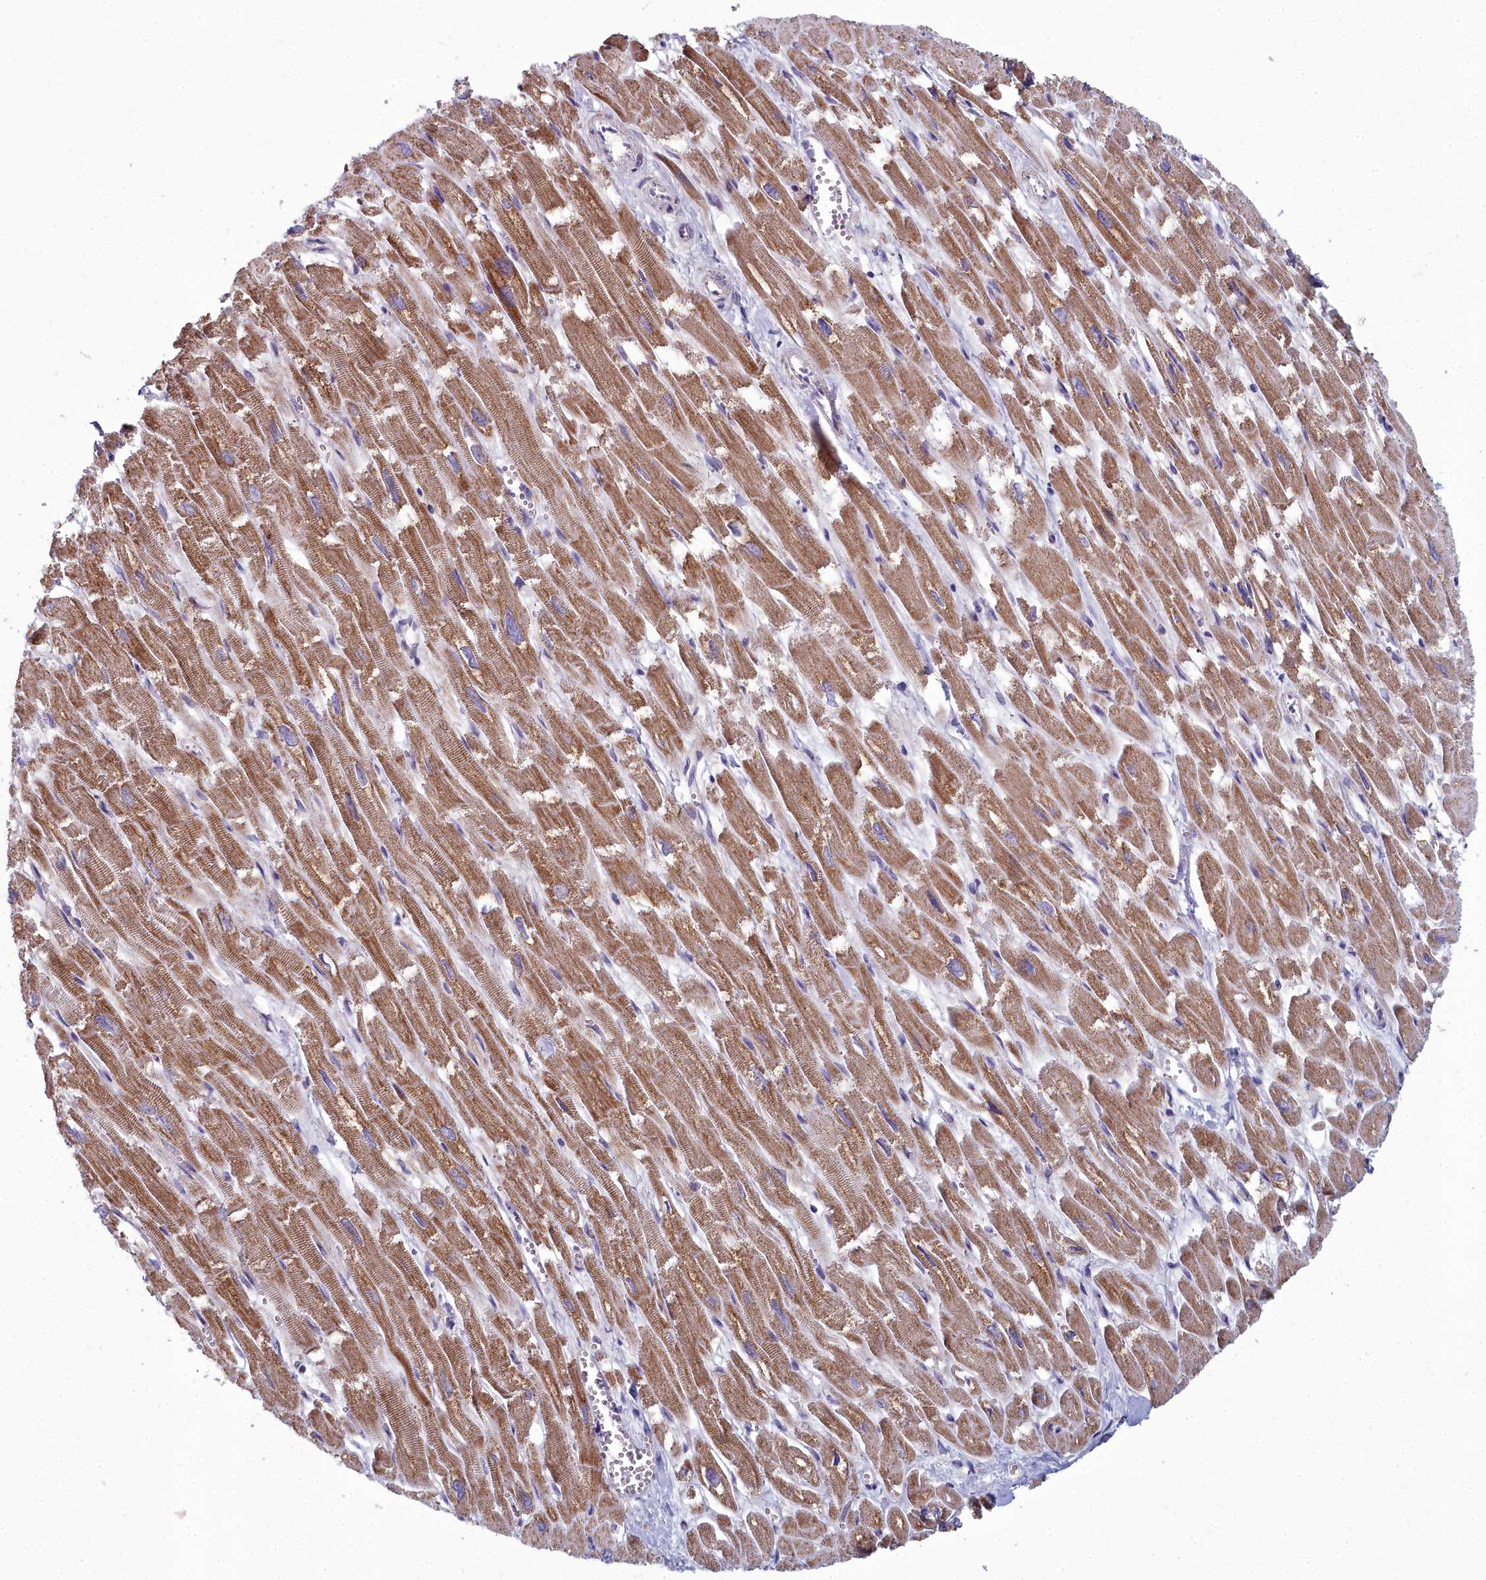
{"staining": {"intensity": "strong", "quantity": ">75%", "location": "cytoplasmic/membranous"}, "tissue": "heart muscle", "cell_type": "Cardiomyocytes", "image_type": "normal", "snomed": [{"axis": "morphology", "description": "Normal tissue, NOS"}, {"axis": "topography", "description": "Heart"}], "caption": "Immunohistochemical staining of benign heart muscle demonstrates strong cytoplasmic/membranous protein positivity in about >75% of cardiomyocytes.", "gene": "INSYN2A", "patient": {"sex": "male", "age": 54}}